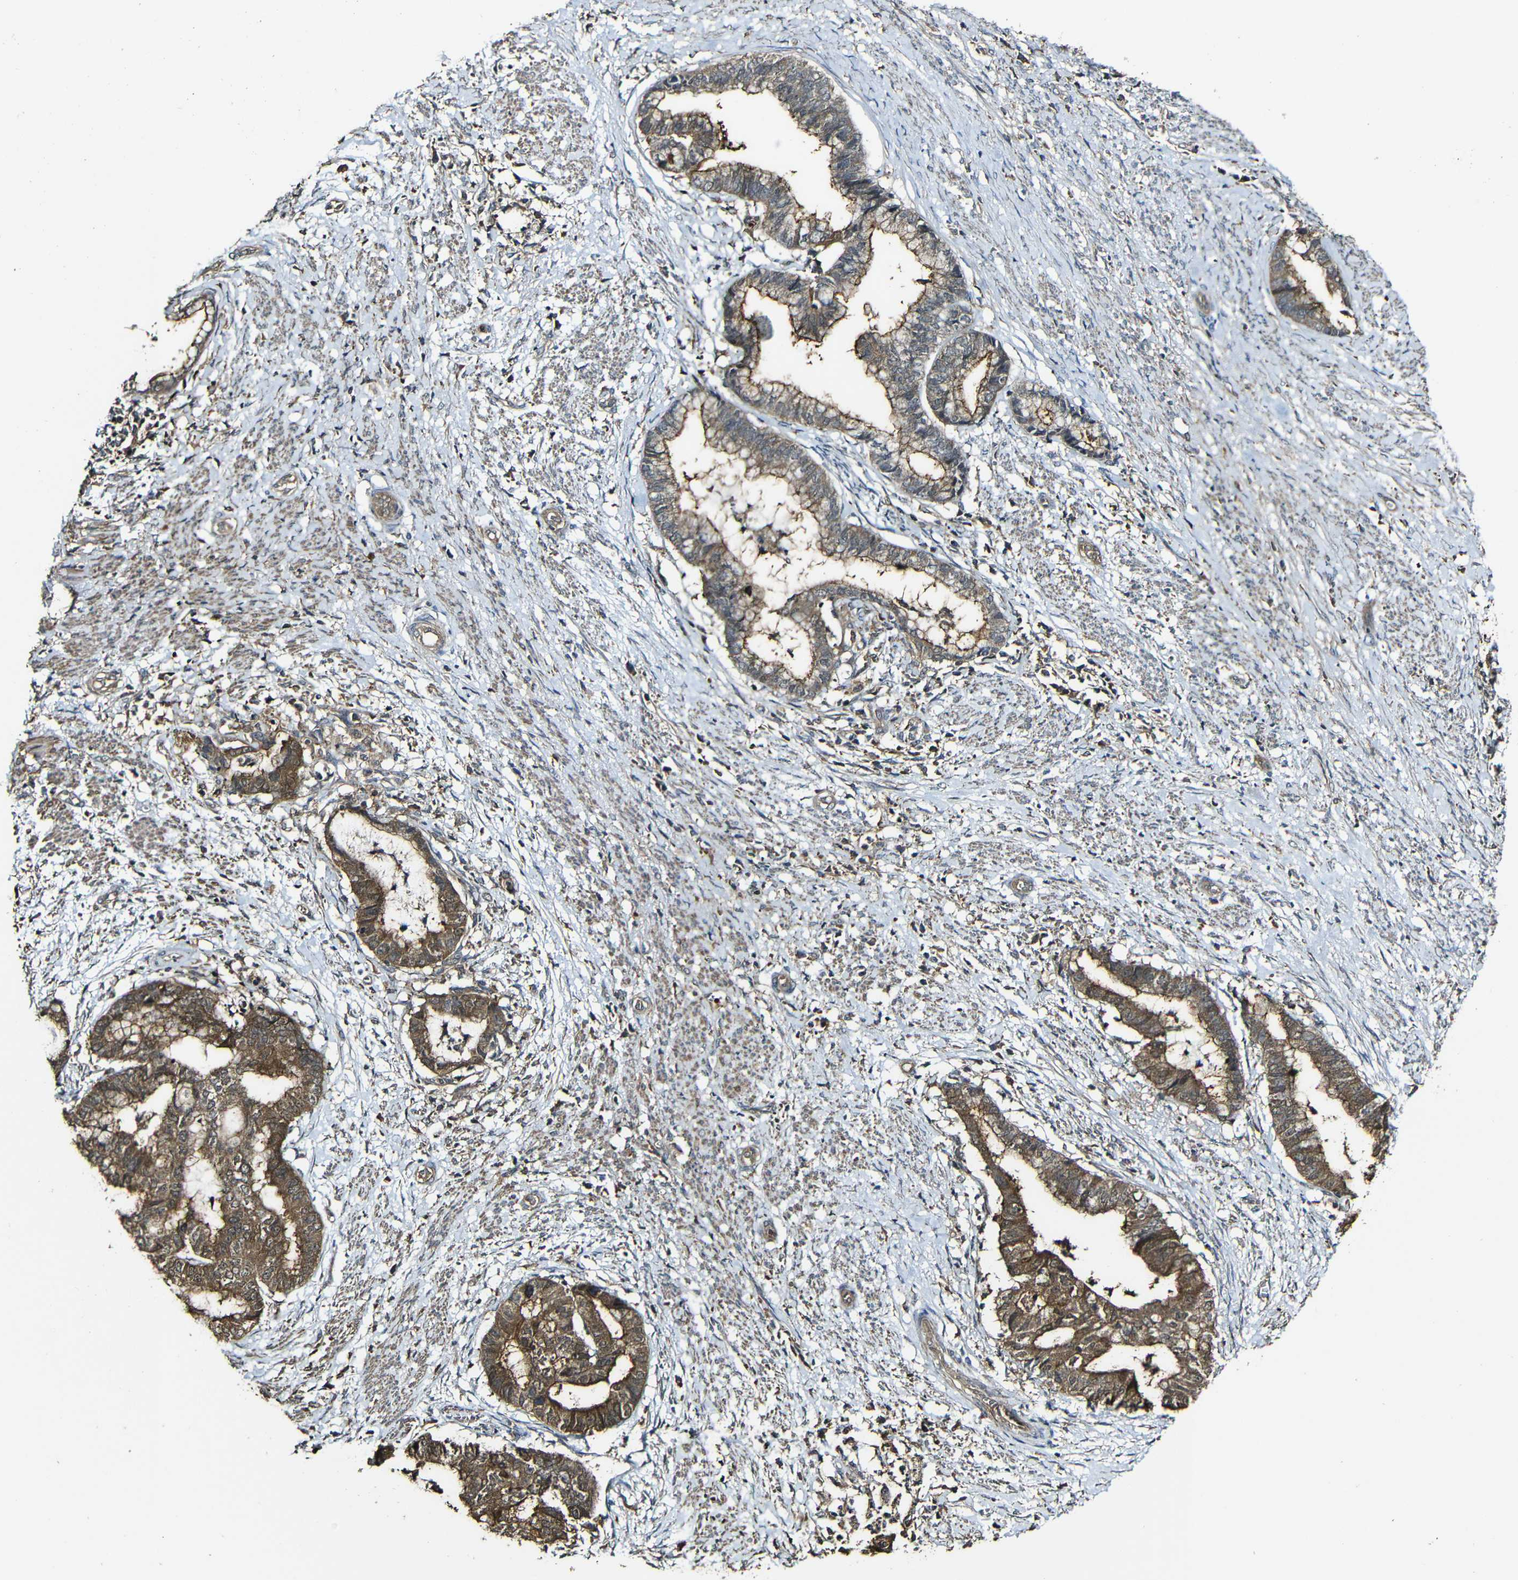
{"staining": {"intensity": "strong", "quantity": ">75%", "location": "cytoplasmic/membranous"}, "tissue": "endometrial cancer", "cell_type": "Tumor cells", "image_type": "cancer", "snomed": [{"axis": "morphology", "description": "Necrosis, NOS"}, {"axis": "morphology", "description": "Adenocarcinoma, NOS"}, {"axis": "topography", "description": "Endometrium"}], "caption": "Approximately >75% of tumor cells in endometrial cancer (adenocarcinoma) exhibit strong cytoplasmic/membranous protein staining as visualized by brown immunohistochemical staining.", "gene": "CASP8", "patient": {"sex": "female", "age": 79}}